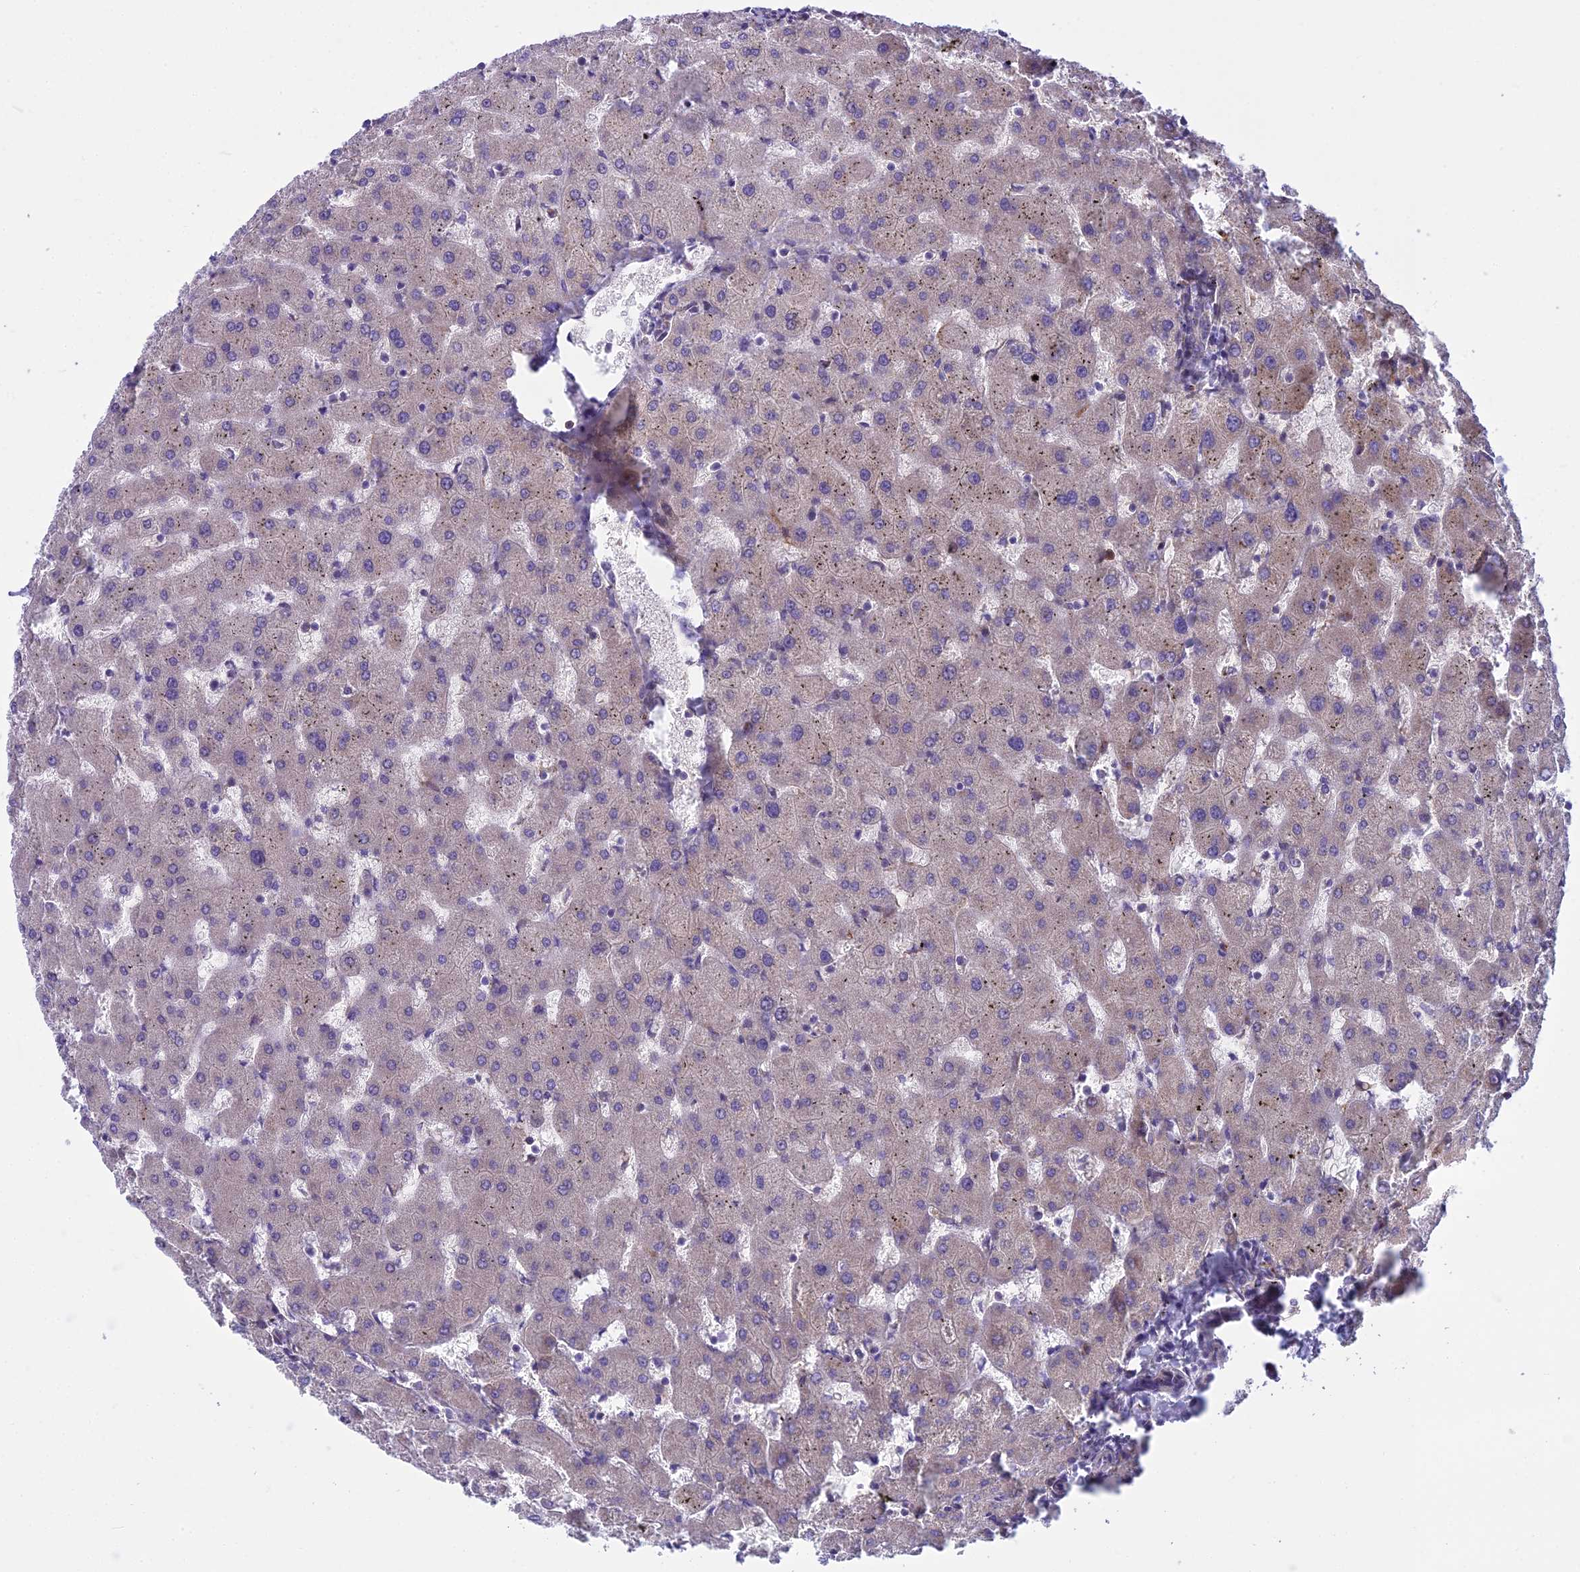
{"staining": {"intensity": "negative", "quantity": "none", "location": "none"}, "tissue": "liver", "cell_type": "Cholangiocytes", "image_type": "normal", "snomed": [{"axis": "morphology", "description": "Normal tissue, NOS"}, {"axis": "topography", "description": "Liver"}], "caption": "Micrograph shows no significant protein staining in cholangiocytes of unremarkable liver. (Stains: DAB (3,3'-diaminobenzidine) IHC with hematoxylin counter stain, Microscopy: brightfield microscopy at high magnification).", "gene": "PCDHB14", "patient": {"sex": "female", "age": 63}}